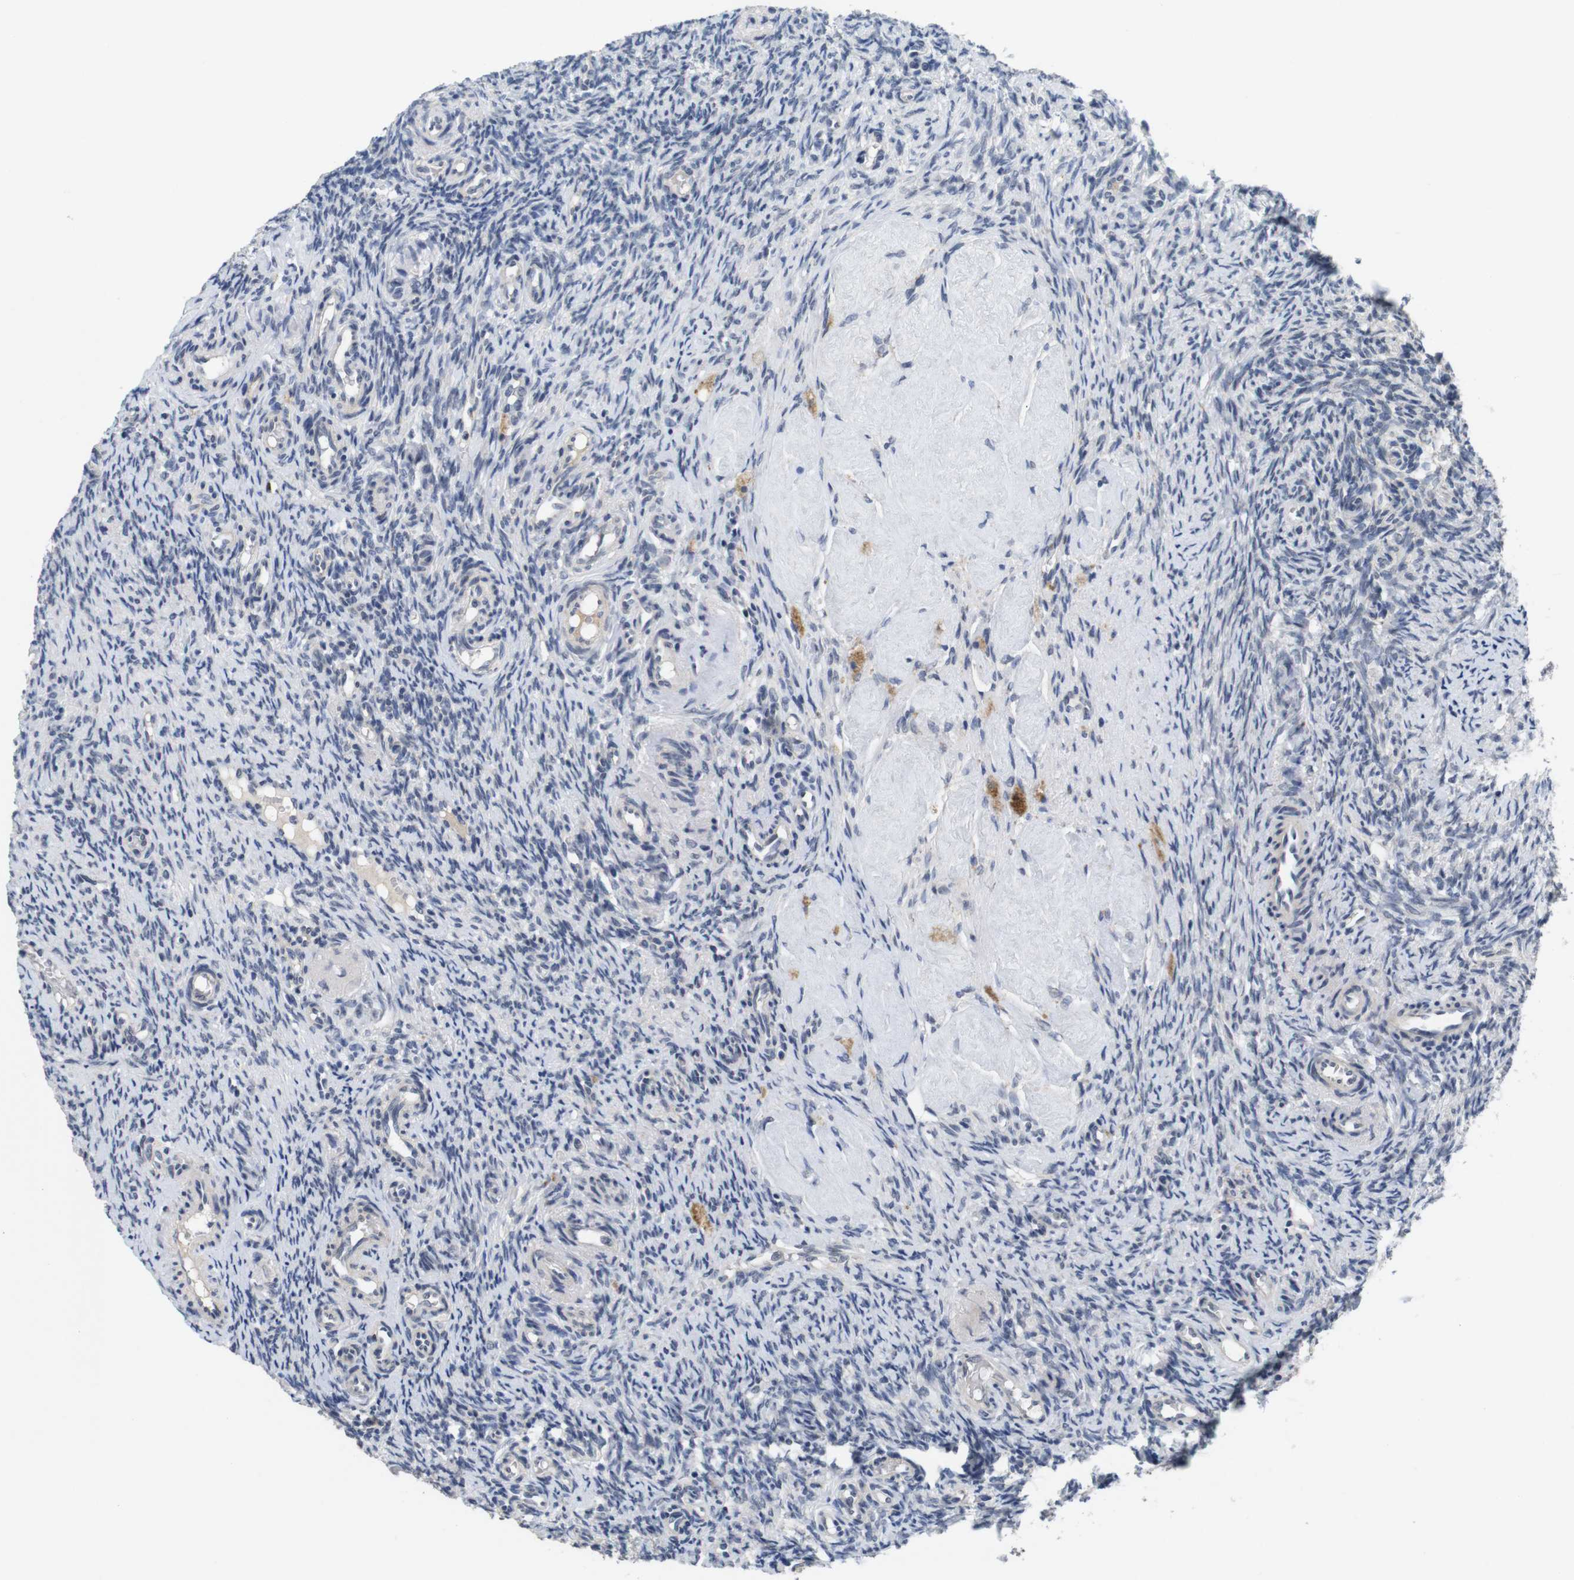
{"staining": {"intensity": "negative", "quantity": "none", "location": "none"}, "tissue": "ovary", "cell_type": "Ovarian stroma cells", "image_type": "normal", "snomed": [{"axis": "morphology", "description": "Normal tissue, NOS"}, {"axis": "topography", "description": "Ovary"}], "caption": "Human ovary stained for a protein using immunohistochemistry (IHC) displays no positivity in ovarian stroma cells.", "gene": "SKP2", "patient": {"sex": "female", "age": 41}}